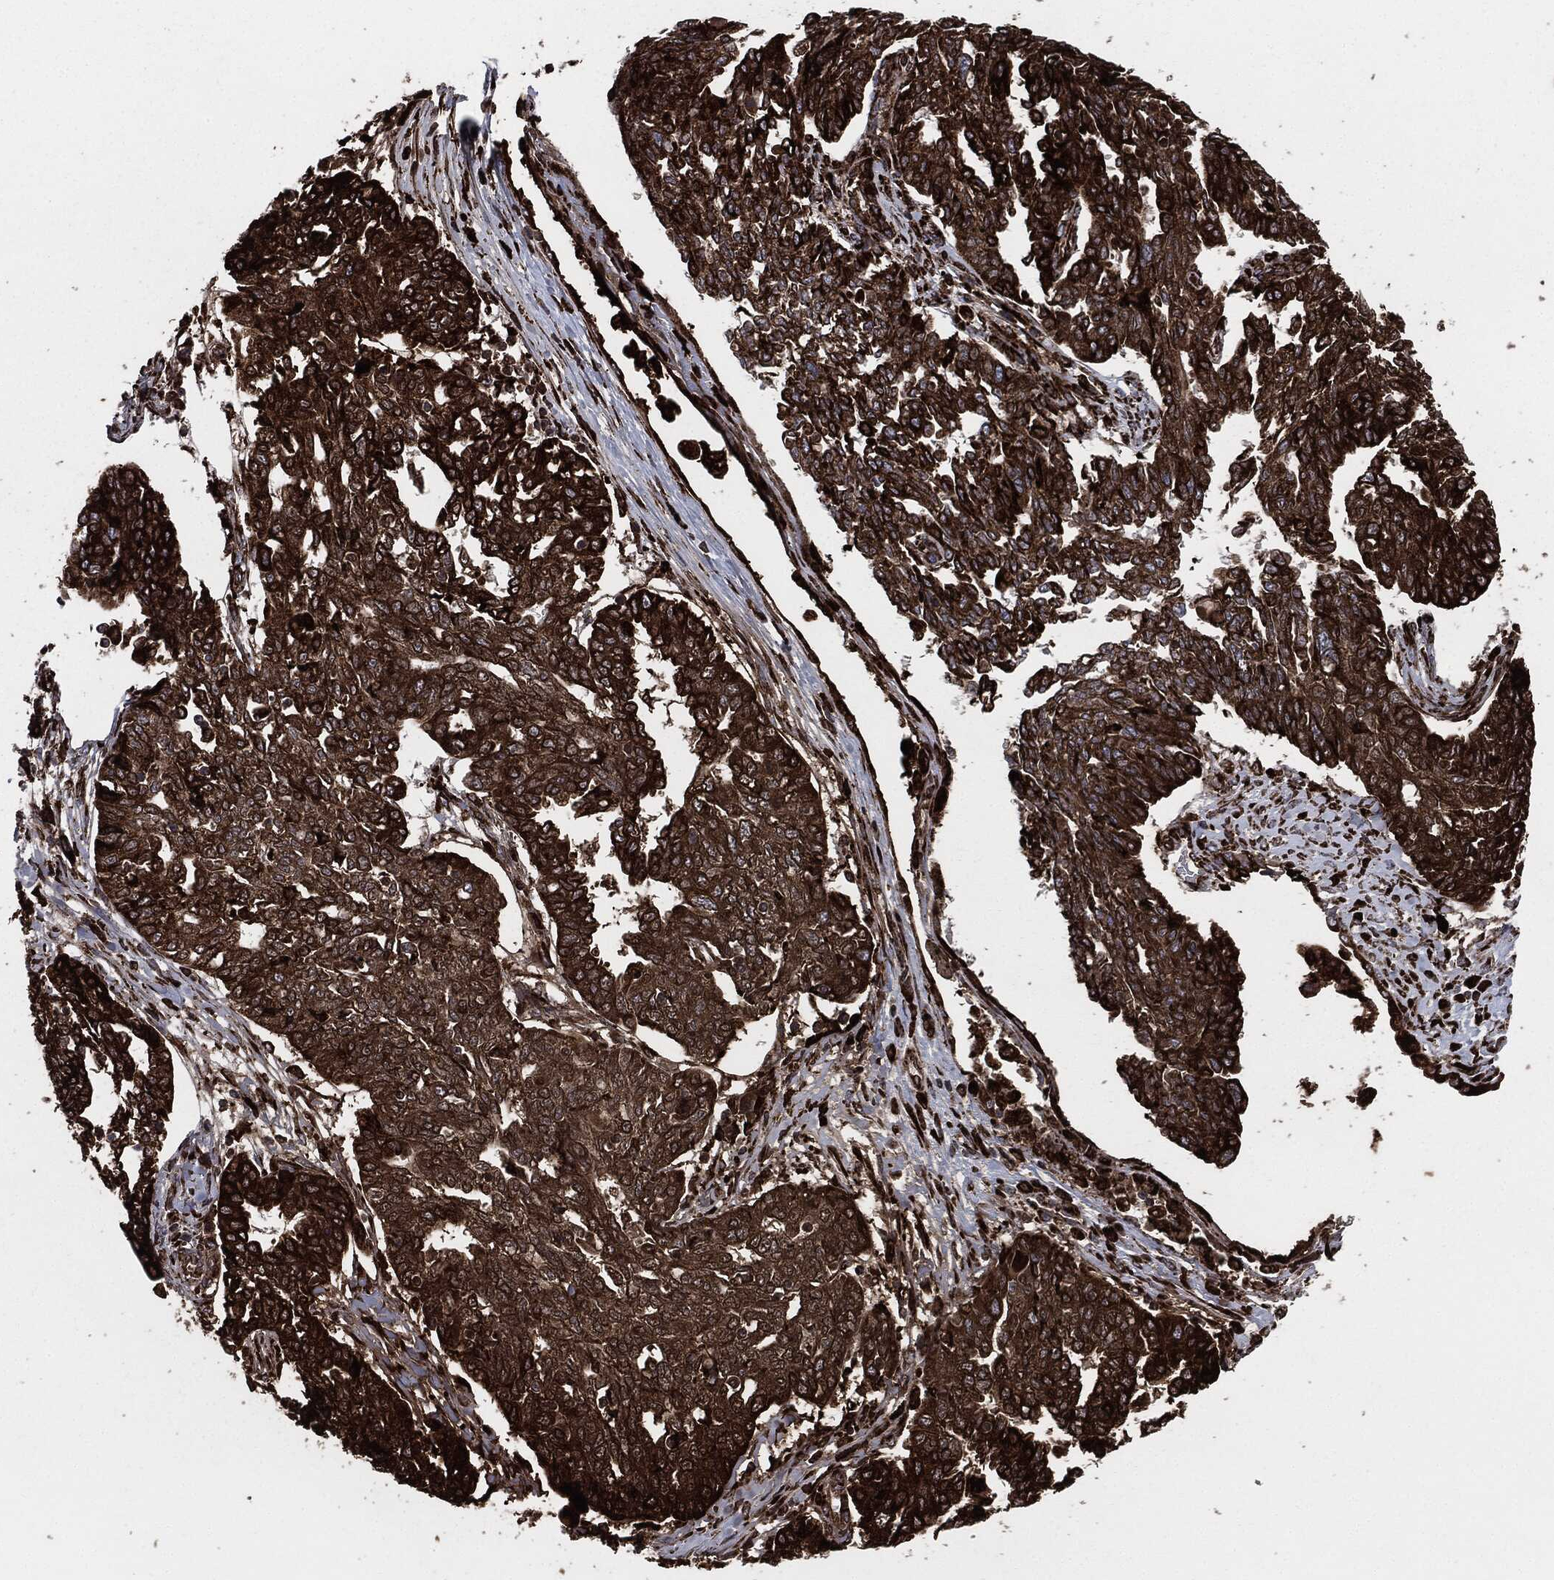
{"staining": {"intensity": "strong", "quantity": ">75%", "location": "cytoplasmic/membranous"}, "tissue": "ovarian cancer", "cell_type": "Tumor cells", "image_type": "cancer", "snomed": [{"axis": "morphology", "description": "Cystadenocarcinoma, serous, NOS"}, {"axis": "topography", "description": "Ovary"}], "caption": "Tumor cells display high levels of strong cytoplasmic/membranous positivity in approximately >75% of cells in human ovarian cancer (serous cystadenocarcinoma).", "gene": "CALR", "patient": {"sex": "female", "age": 67}}